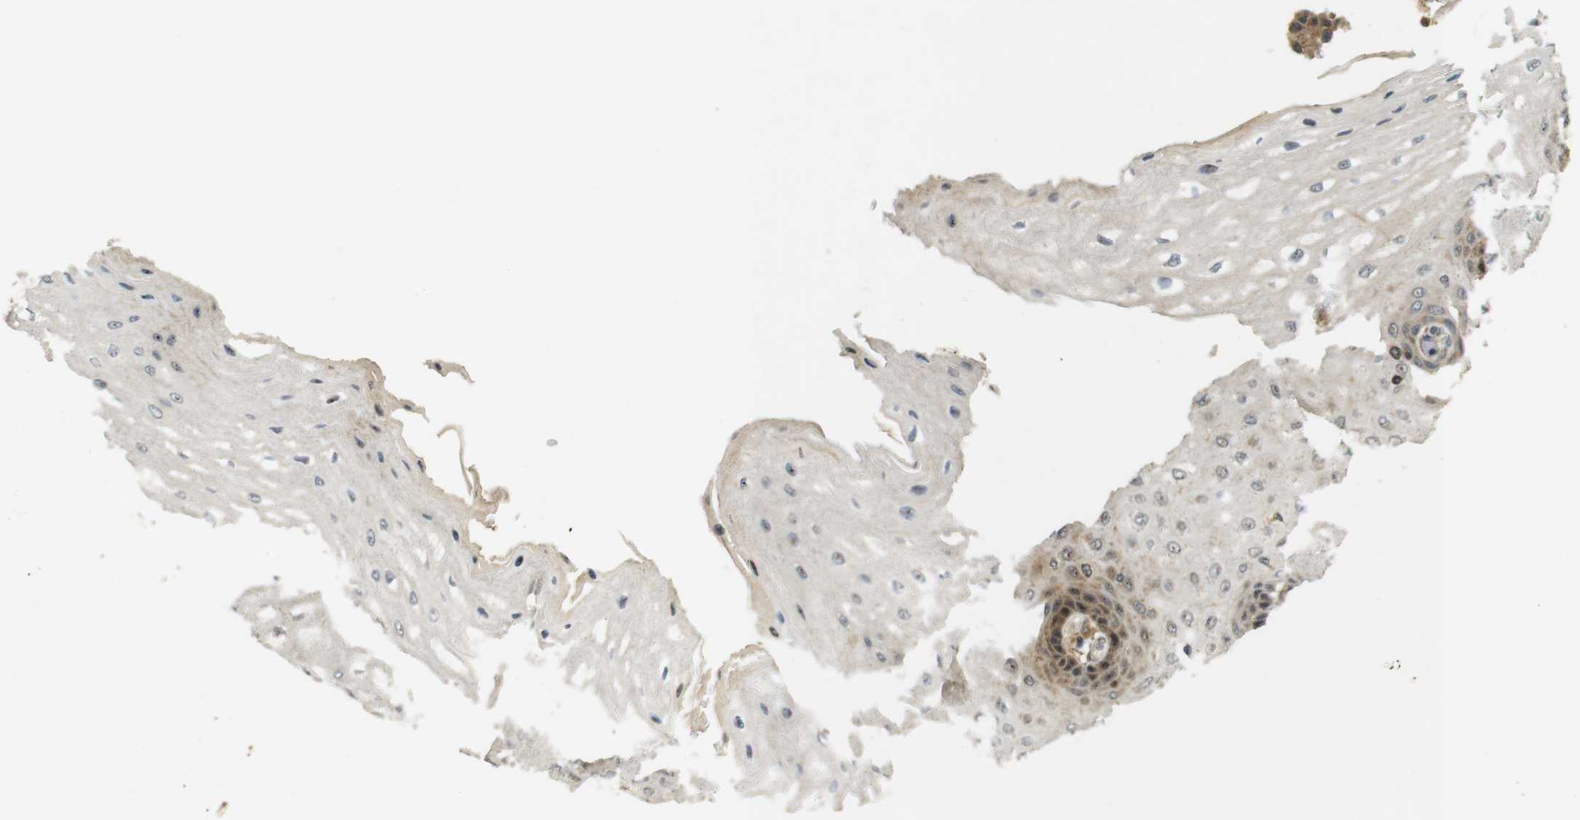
{"staining": {"intensity": "moderate", "quantity": "25%-75%", "location": "cytoplasmic/membranous,nuclear"}, "tissue": "esophagus", "cell_type": "Squamous epithelial cells", "image_type": "normal", "snomed": [{"axis": "morphology", "description": "Normal tissue, NOS"}, {"axis": "topography", "description": "Esophagus"}], "caption": "A high-resolution micrograph shows immunohistochemistry staining of benign esophagus, which shows moderate cytoplasmic/membranous,nuclear positivity in approximately 25%-75% of squamous epithelial cells. Using DAB (brown) and hematoxylin (blue) stains, captured at high magnification using brightfield microscopy.", "gene": "TMX3", "patient": {"sex": "male", "age": 54}}